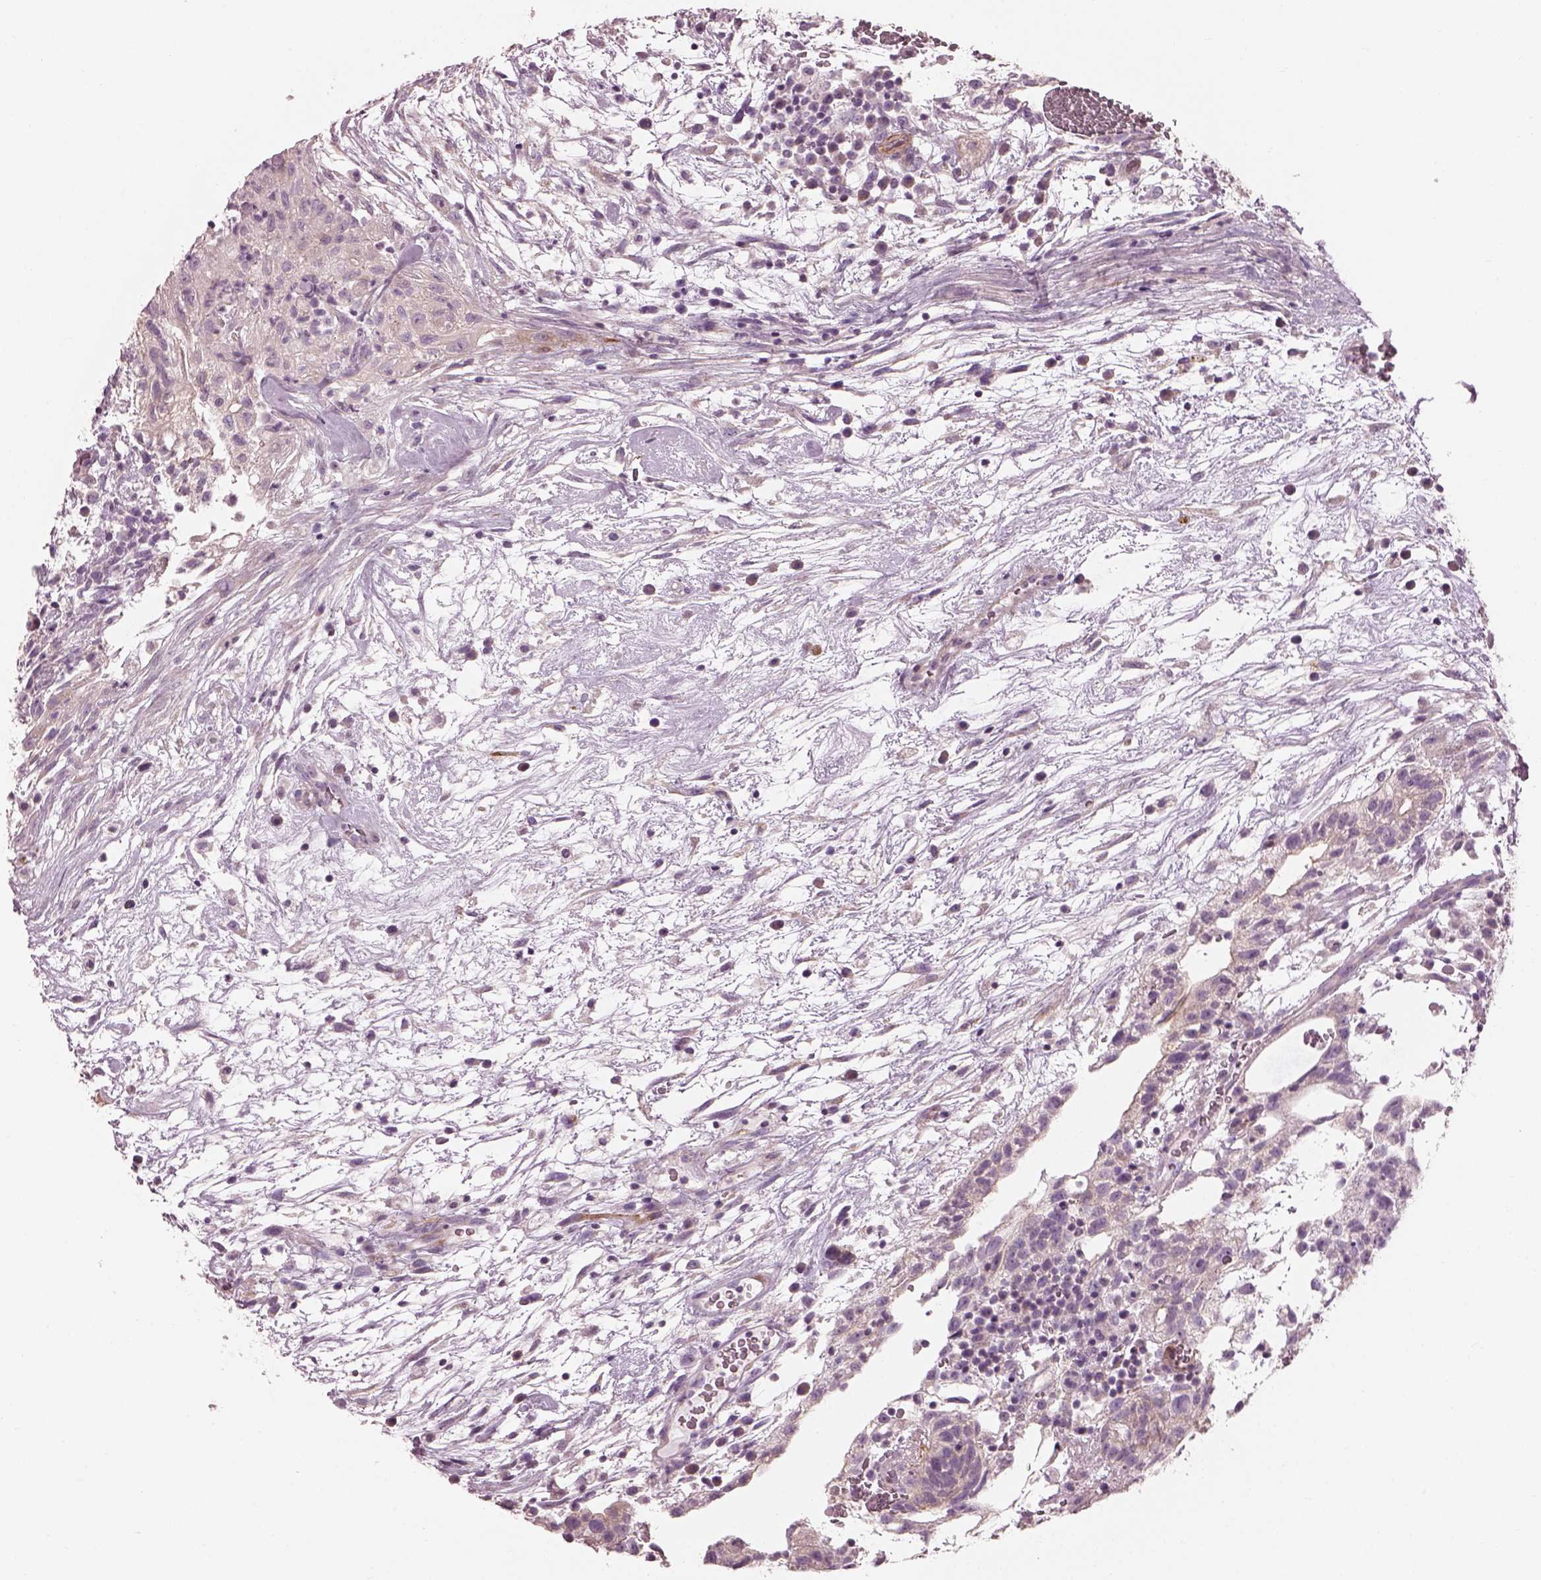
{"staining": {"intensity": "negative", "quantity": "none", "location": "none"}, "tissue": "testis cancer", "cell_type": "Tumor cells", "image_type": "cancer", "snomed": [{"axis": "morphology", "description": "Normal tissue, NOS"}, {"axis": "morphology", "description": "Carcinoma, Embryonal, NOS"}, {"axis": "topography", "description": "Testis"}], "caption": "Testis cancer (embryonal carcinoma) was stained to show a protein in brown. There is no significant expression in tumor cells.", "gene": "PRKCZ", "patient": {"sex": "male", "age": 32}}